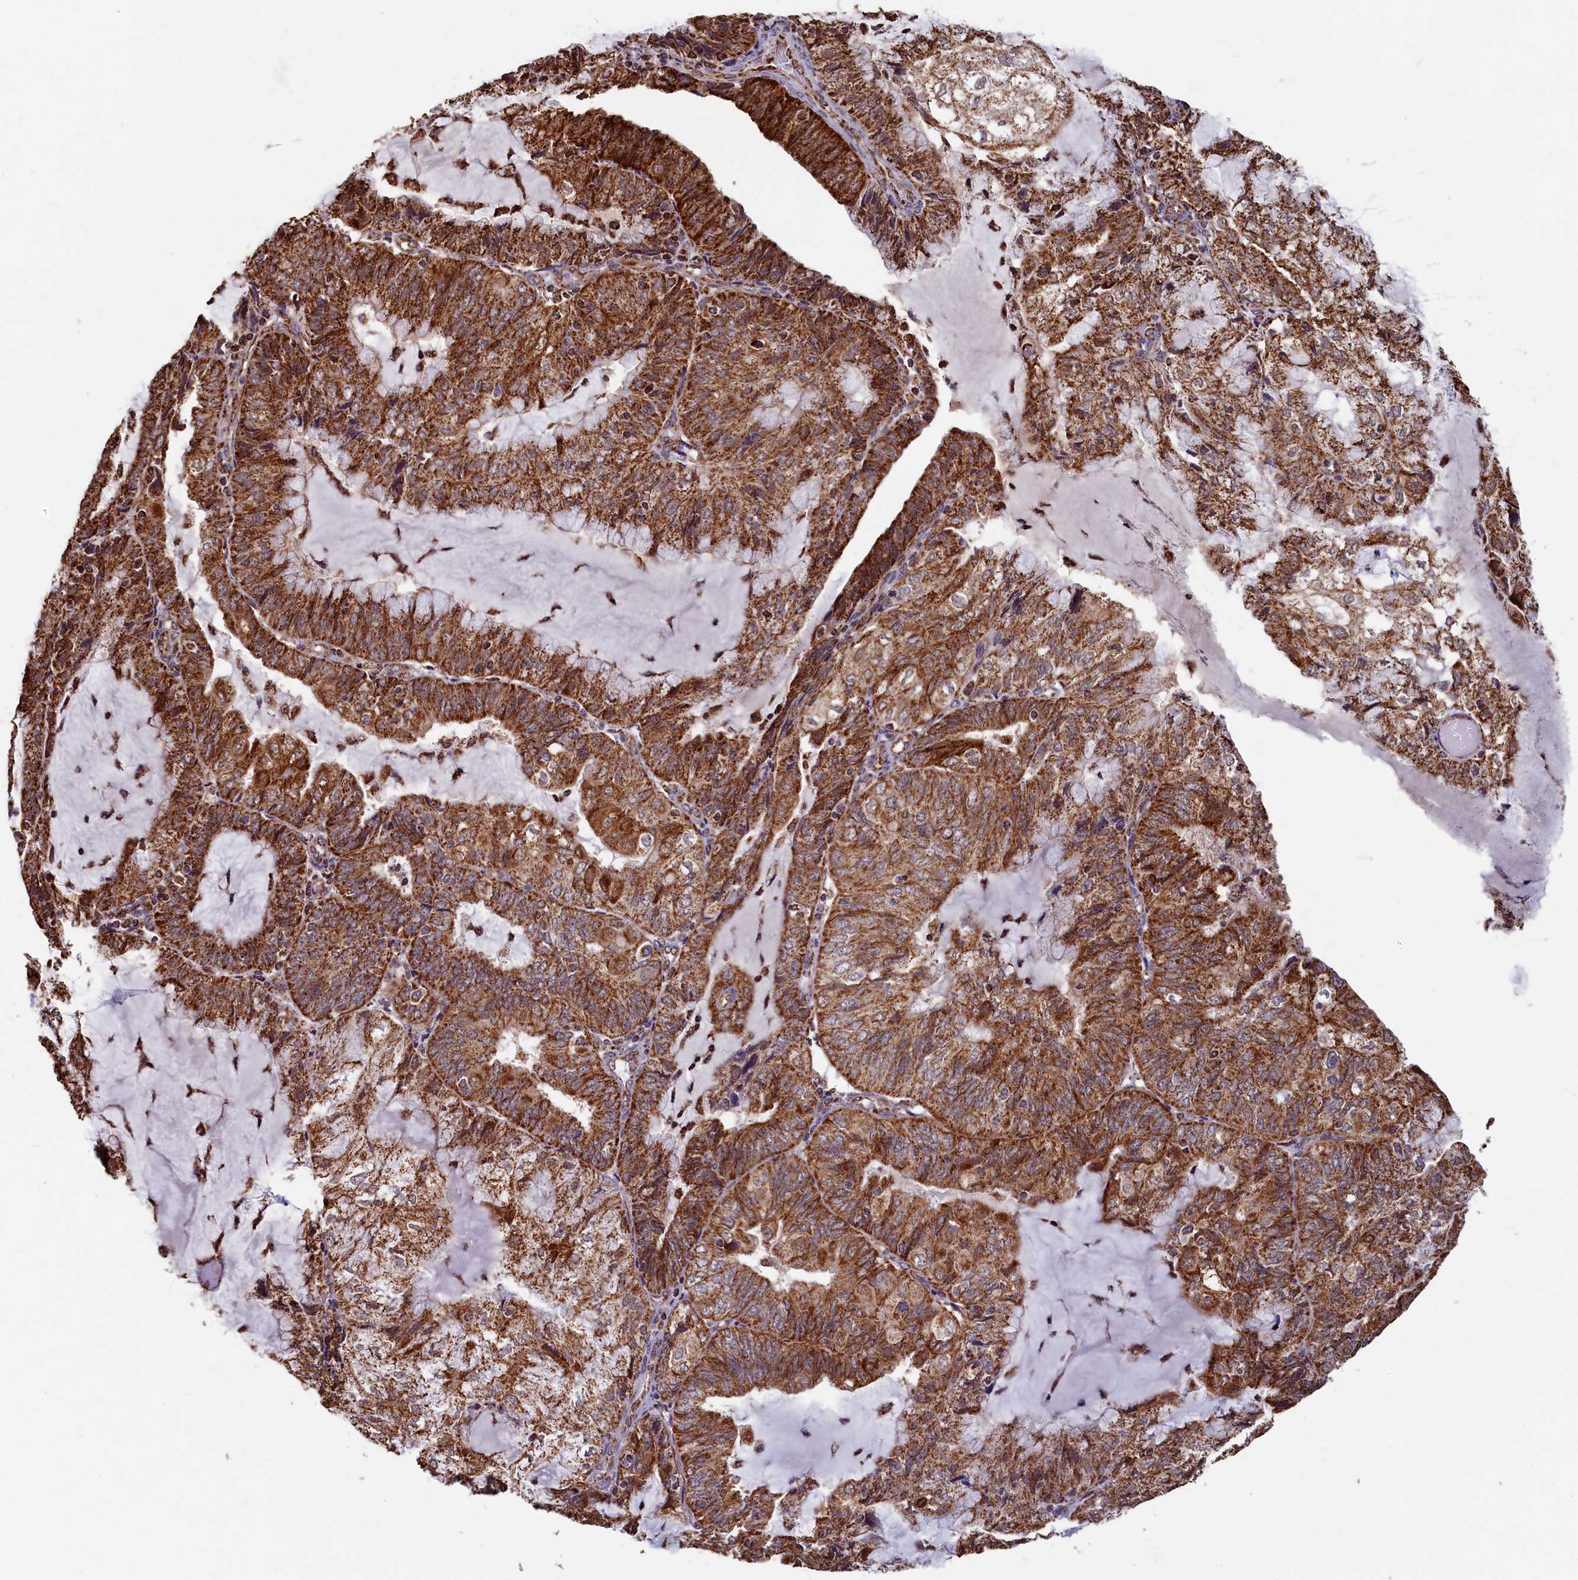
{"staining": {"intensity": "strong", "quantity": ">75%", "location": "cytoplasmic/membranous"}, "tissue": "endometrial cancer", "cell_type": "Tumor cells", "image_type": "cancer", "snomed": [{"axis": "morphology", "description": "Adenocarcinoma, NOS"}, {"axis": "topography", "description": "Endometrium"}], "caption": "This photomicrograph displays endometrial cancer (adenocarcinoma) stained with IHC to label a protein in brown. The cytoplasmic/membranous of tumor cells show strong positivity for the protein. Nuclei are counter-stained blue.", "gene": "SPR", "patient": {"sex": "female", "age": 81}}